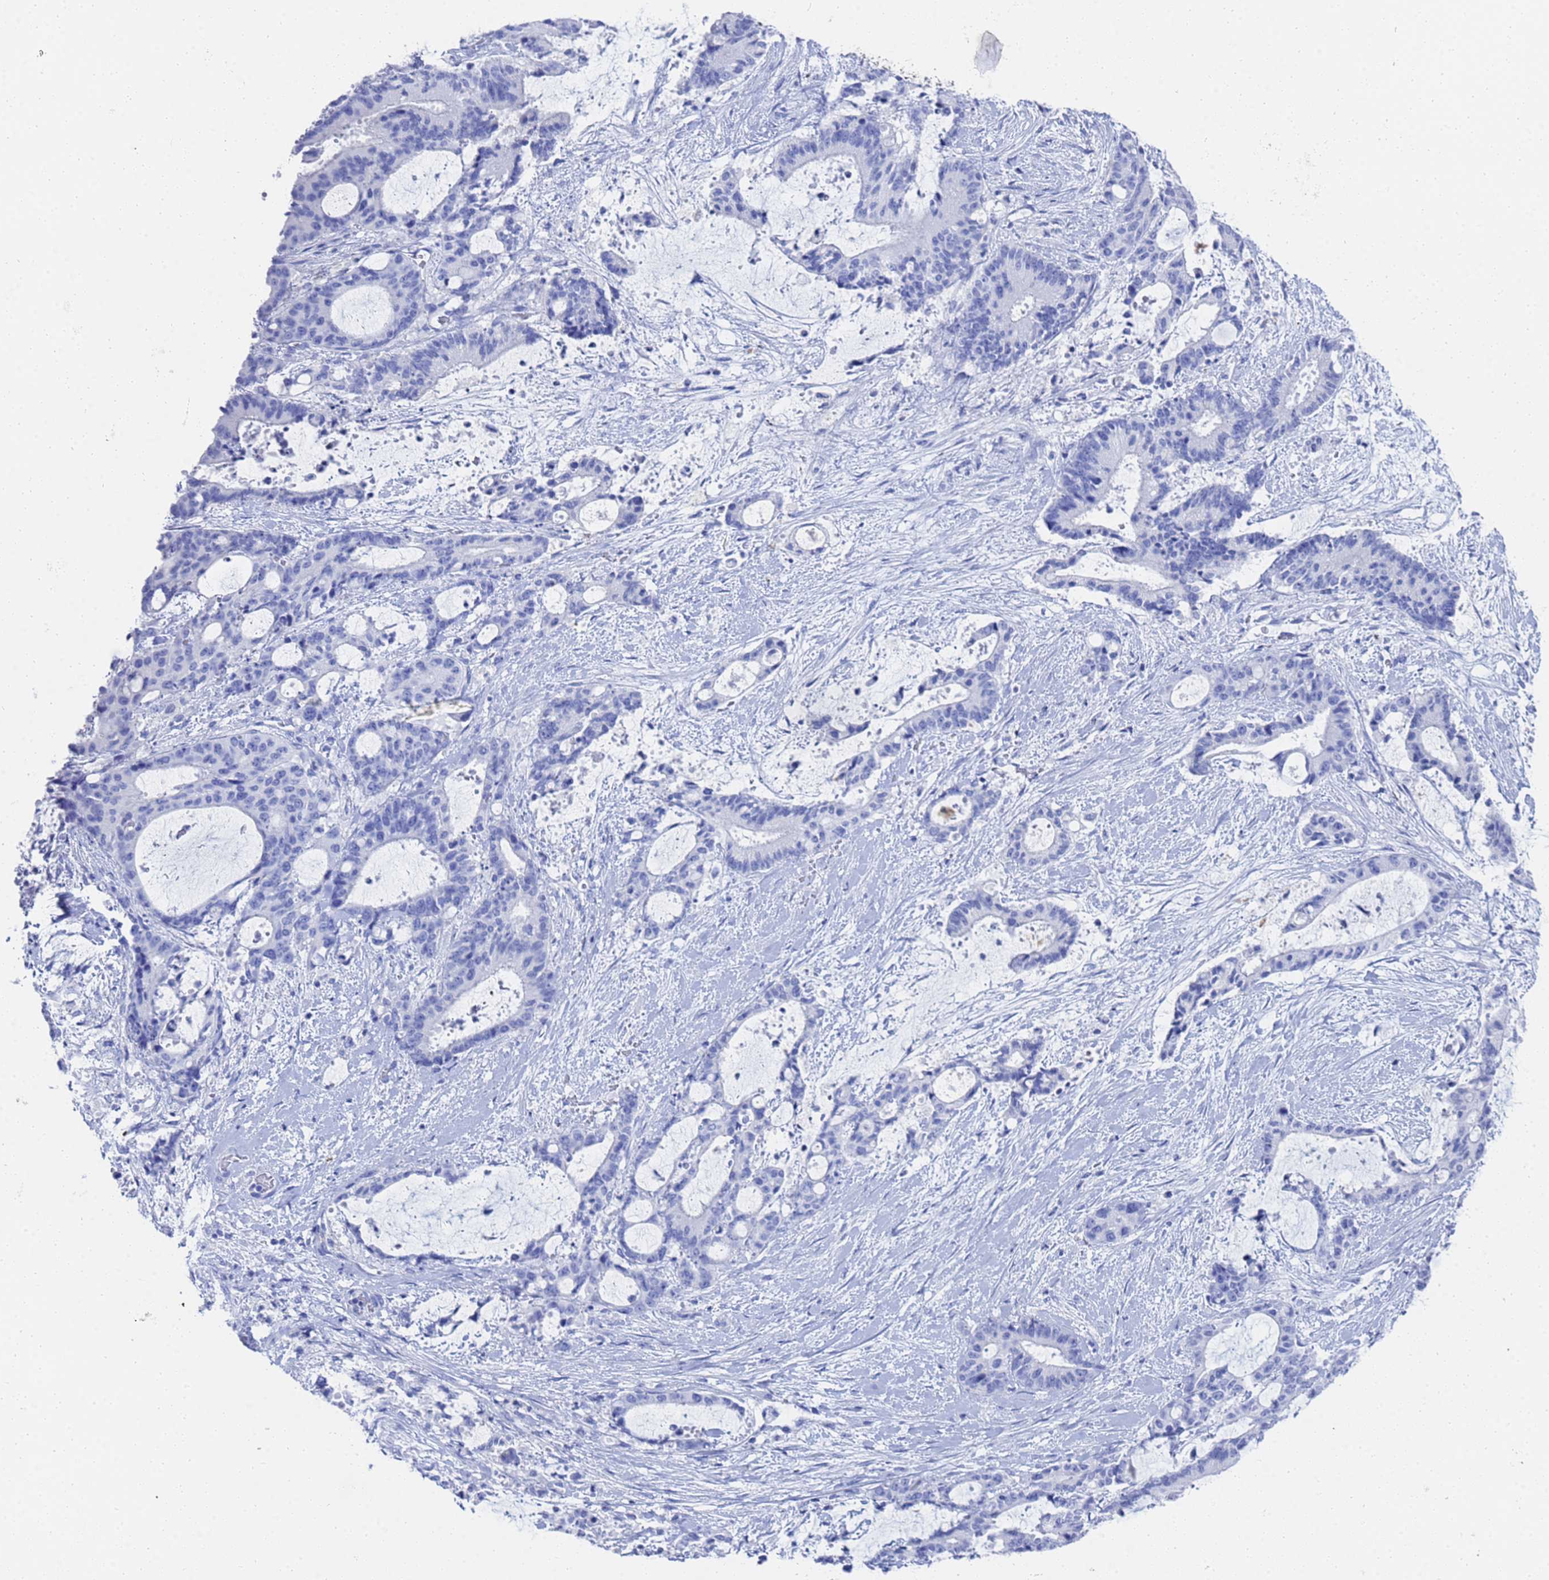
{"staining": {"intensity": "negative", "quantity": "none", "location": "none"}, "tissue": "liver cancer", "cell_type": "Tumor cells", "image_type": "cancer", "snomed": [{"axis": "morphology", "description": "Normal tissue, NOS"}, {"axis": "morphology", "description": "Cholangiocarcinoma"}, {"axis": "topography", "description": "Liver"}, {"axis": "topography", "description": "Peripheral nerve tissue"}], "caption": "Immunohistochemical staining of liver cancer (cholangiocarcinoma) exhibits no significant staining in tumor cells.", "gene": "GGT1", "patient": {"sex": "female", "age": 73}}